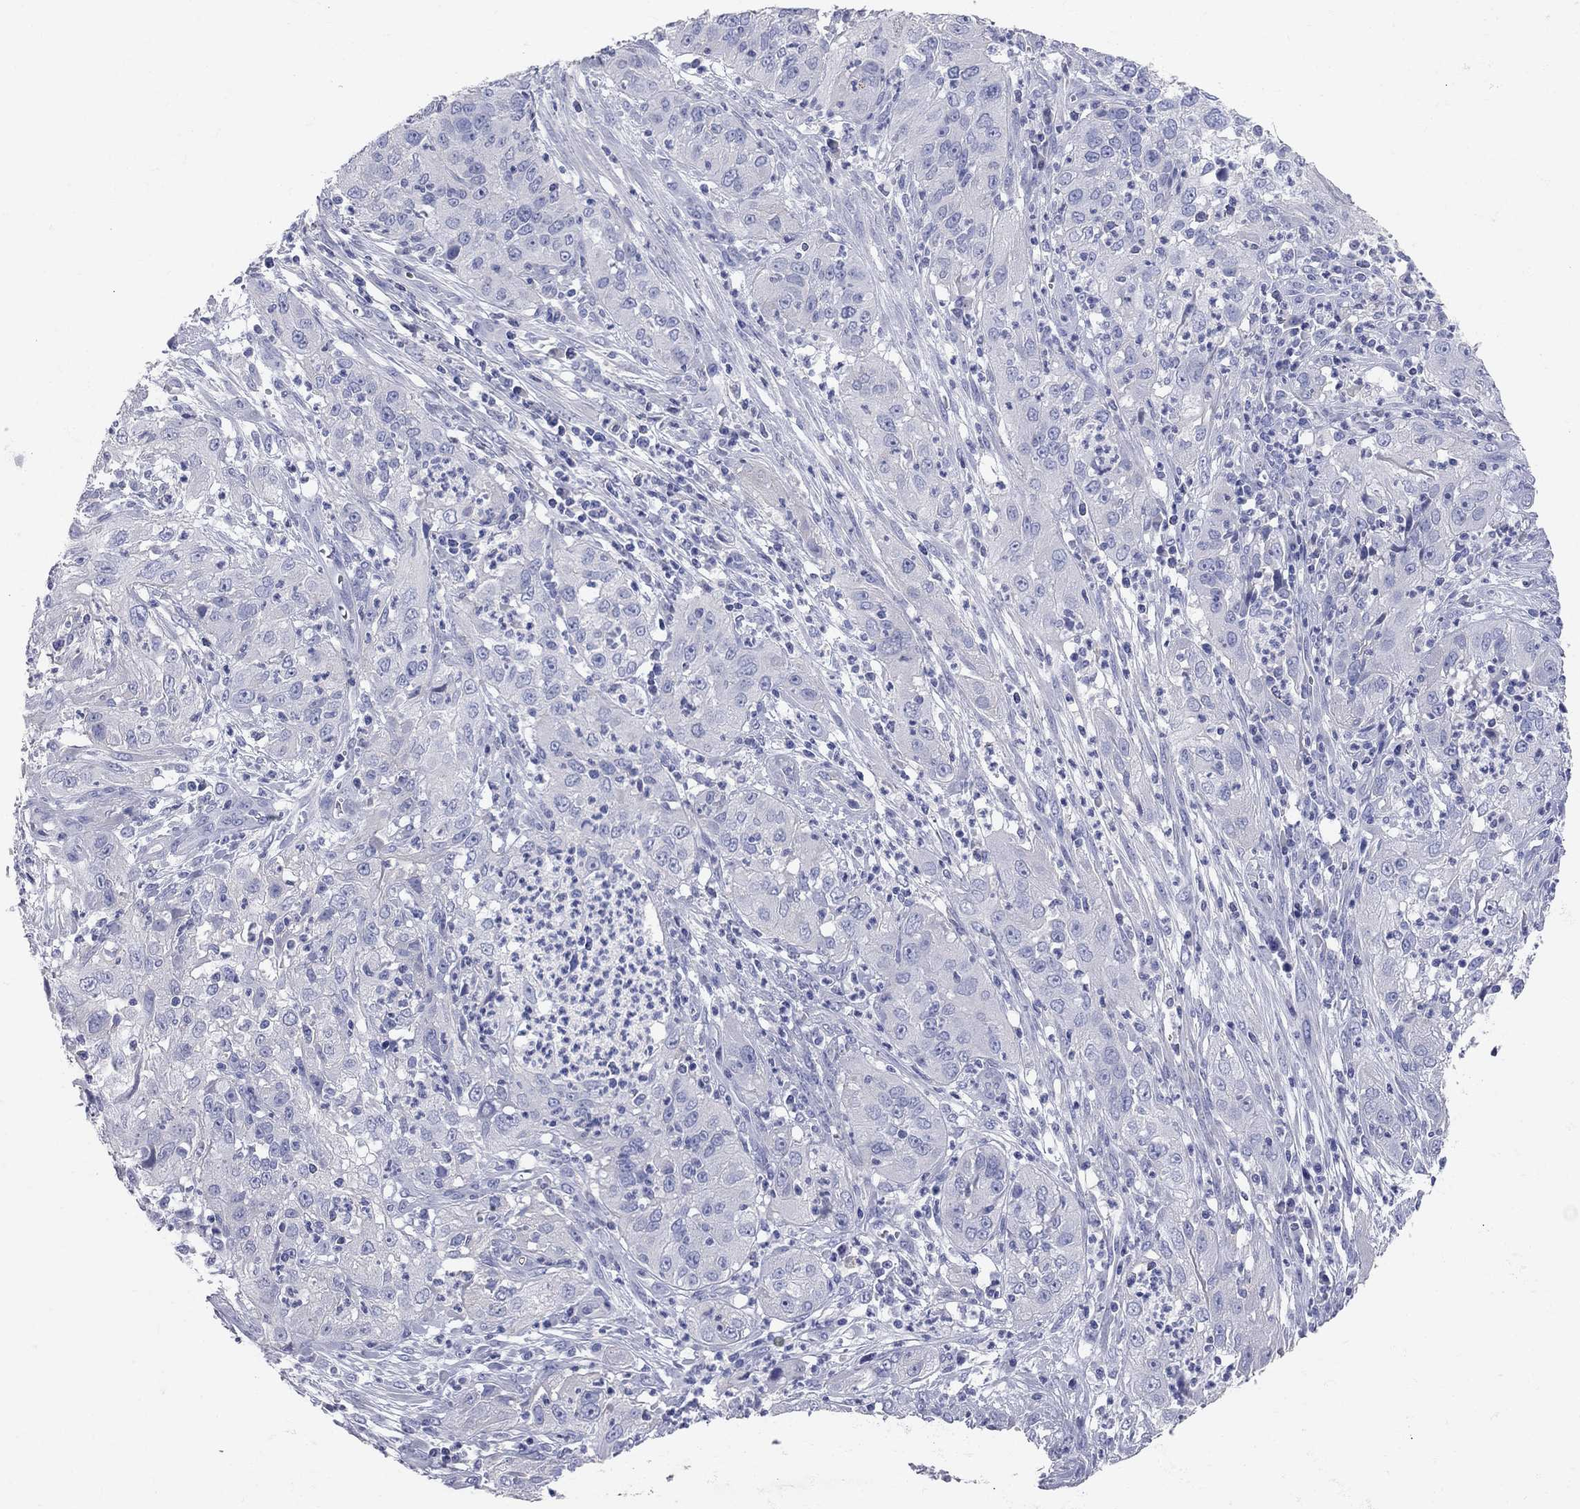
{"staining": {"intensity": "negative", "quantity": "none", "location": "none"}, "tissue": "cervical cancer", "cell_type": "Tumor cells", "image_type": "cancer", "snomed": [{"axis": "morphology", "description": "Squamous cell carcinoma, NOS"}, {"axis": "topography", "description": "Cervix"}], "caption": "High magnification brightfield microscopy of squamous cell carcinoma (cervical) stained with DAB (brown) and counterstained with hematoxylin (blue): tumor cells show no significant positivity. The staining was performed using DAB to visualize the protein expression in brown, while the nuclei were stained in blue with hematoxylin (Magnification: 20x).", "gene": "AOX1", "patient": {"sex": "female", "age": 32}}